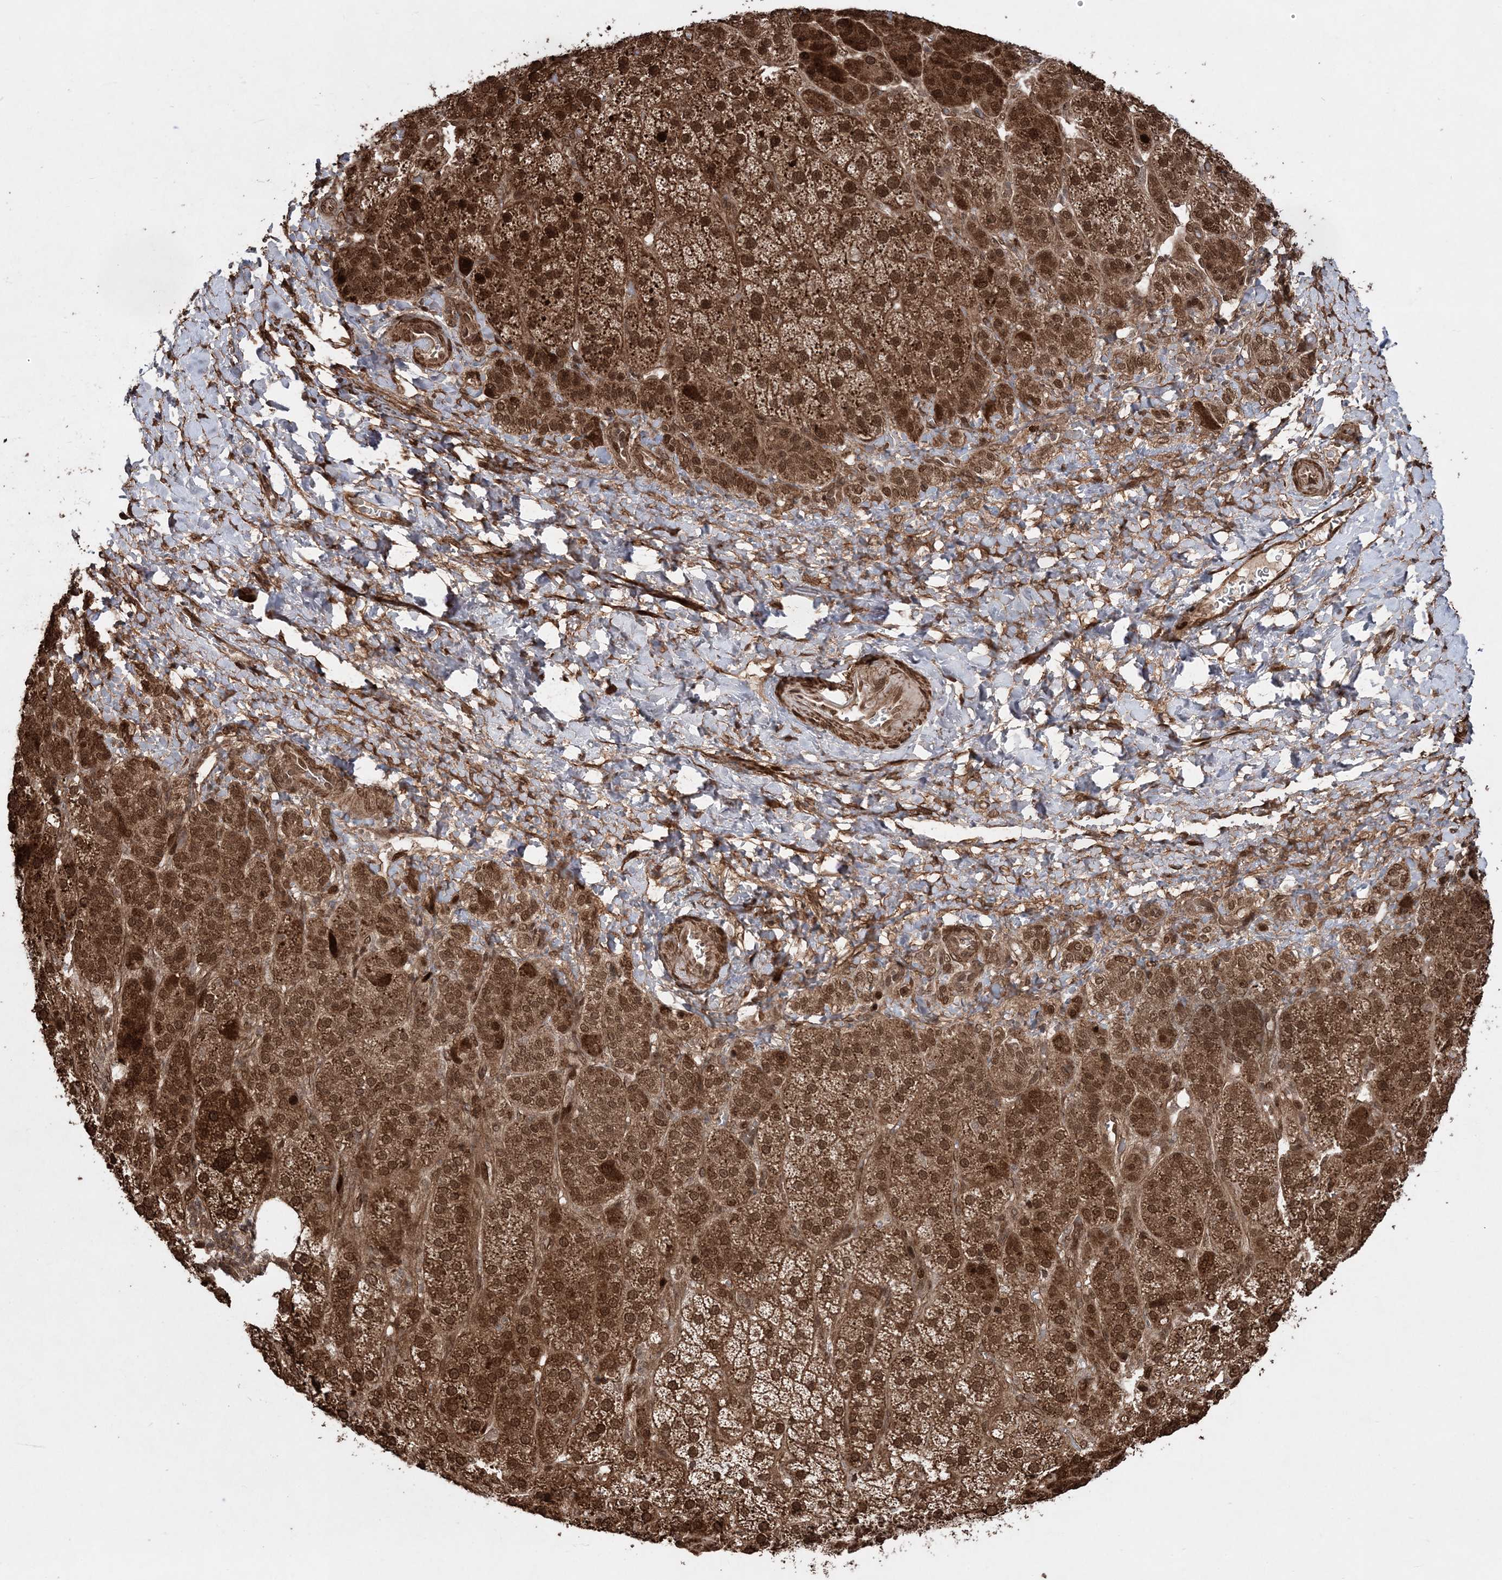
{"staining": {"intensity": "strong", "quantity": ">75%", "location": "cytoplasmic/membranous,nuclear"}, "tissue": "adrenal gland", "cell_type": "Glandular cells", "image_type": "normal", "snomed": [{"axis": "morphology", "description": "Normal tissue, NOS"}, {"axis": "topography", "description": "Adrenal gland"}], "caption": "This micrograph reveals immunohistochemistry staining of normal human adrenal gland, with high strong cytoplasmic/membranous,nuclear expression in about >75% of glandular cells.", "gene": "ETAA1", "patient": {"sex": "female", "age": 57}}